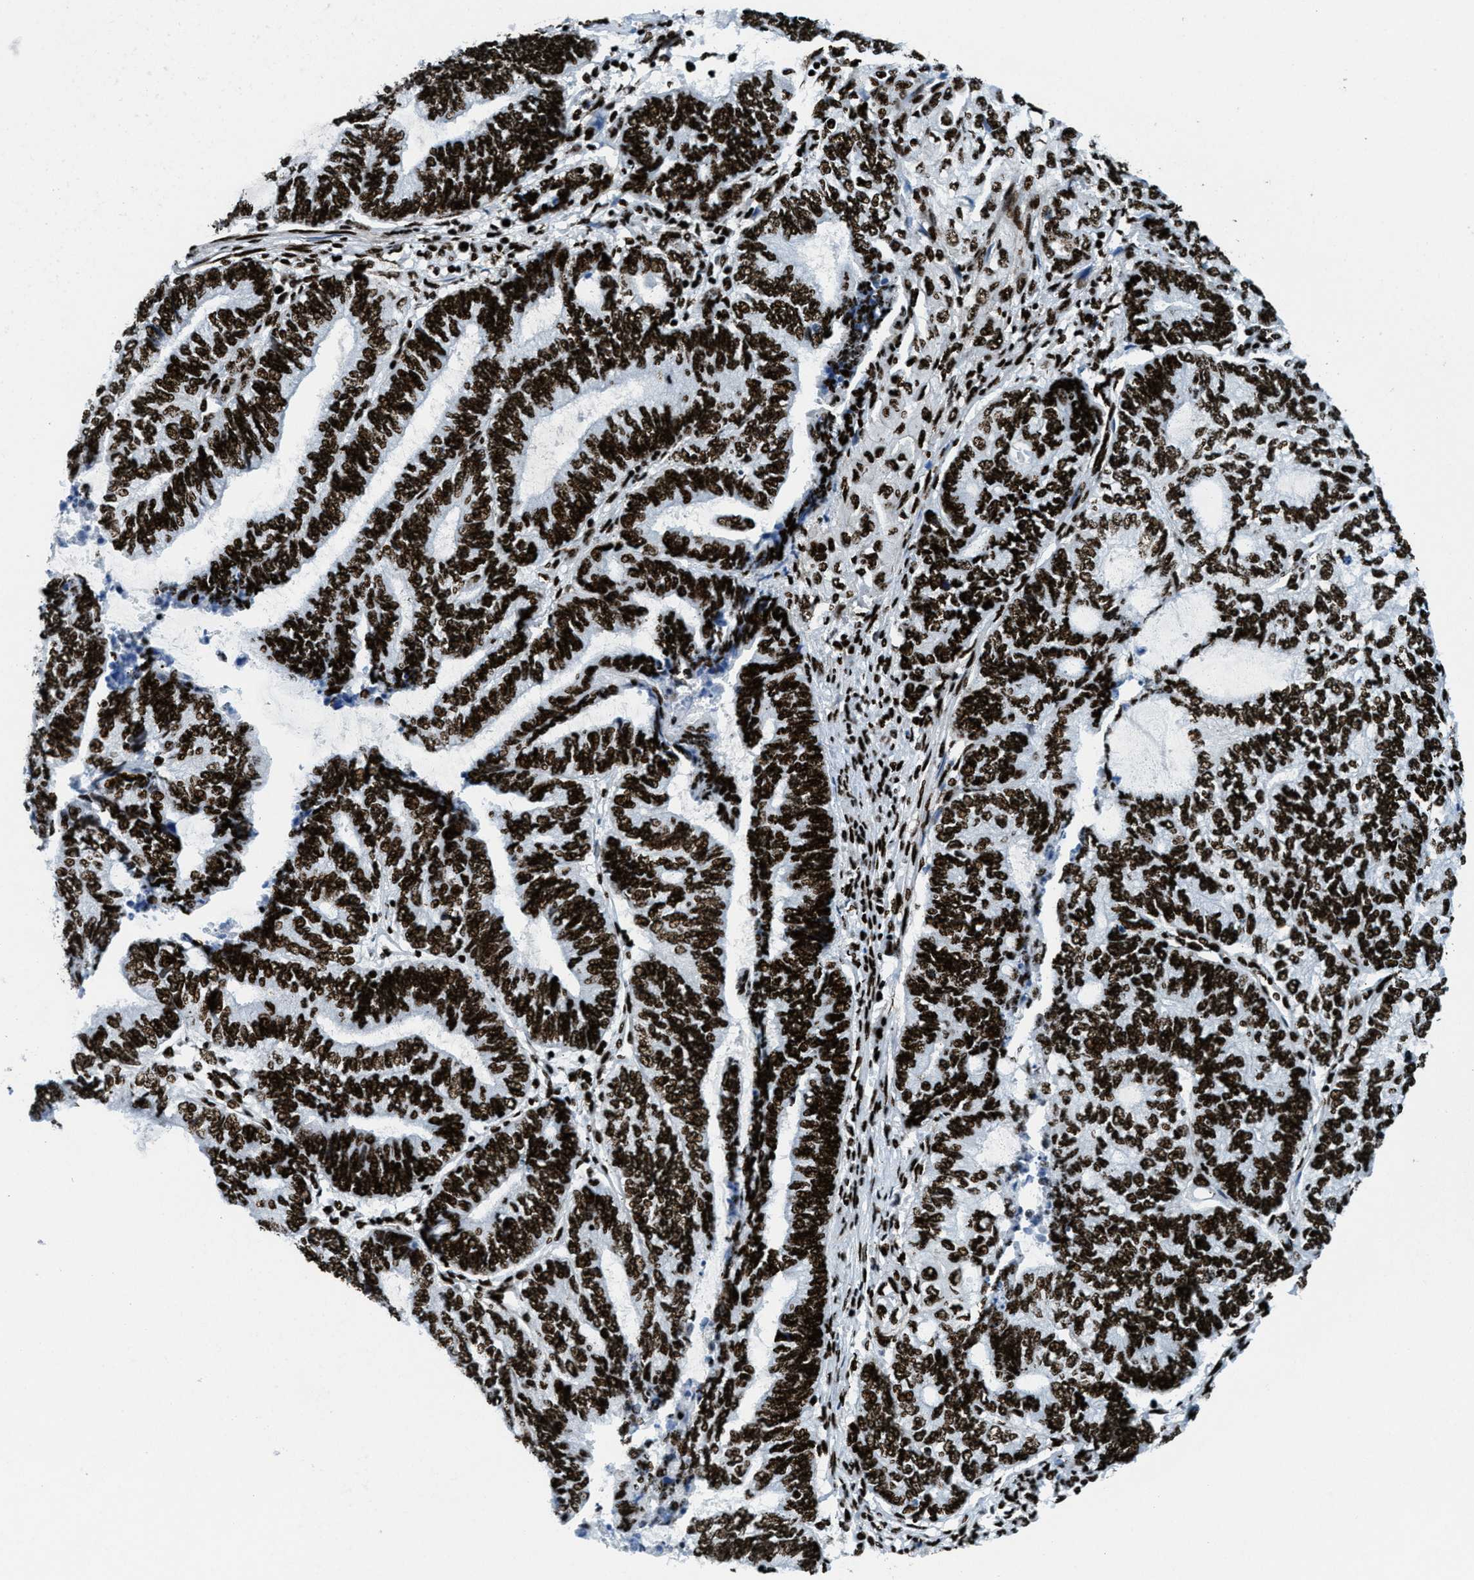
{"staining": {"intensity": "strong", "quantity": ">75%", "location": "nuclear"}, "tissue": "endometrial cancer", "cell_type": "Tumor cells", "image_type": "cancer", "snomed": [{"axis": "morphology", "description": "Adenocarcinoma, NOS"}, {"axis": "topography", "description": "Uterus"}, {"axis": "topography", "description": "Endometrium"}], "caption": "Adenocarcinoma (endometrial) was stained to show a protein in brown. There is high levels of strong nuclear positivity in approximately >75% of tumor cells.", "gene": "NONO", "patient": {"sex": "female", "age": 70}}